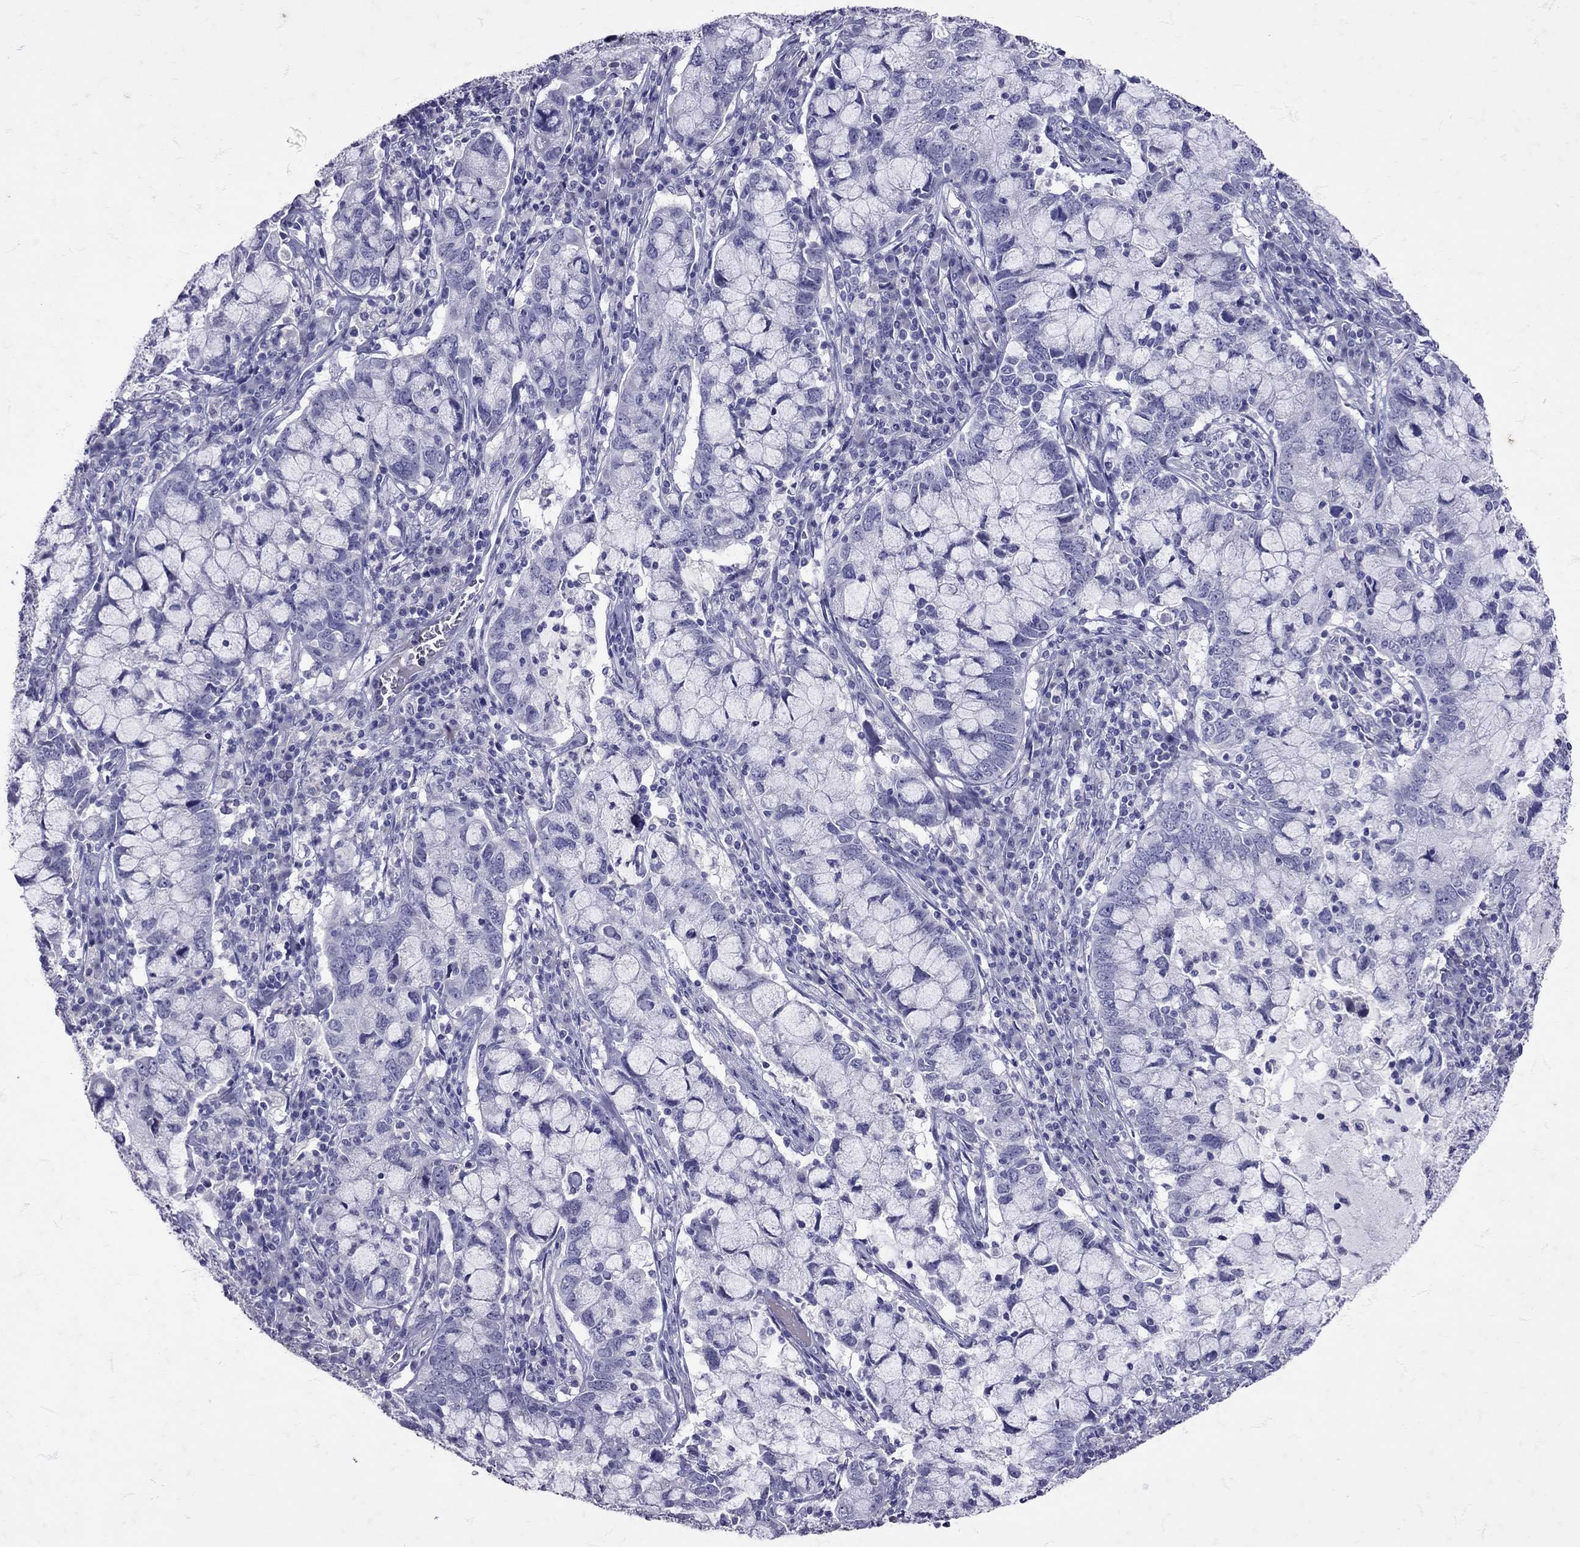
{"staining": {"intensity": "negative", "quantity": "none", "location": "none"}, "tissue": "cervical cancer", "cell_type": "Tumor cells", "image_type": "cancer", "snomed": [{"axis": "morphology", "description": "Adenocarcinoma, NOS"}, {"axis": "topography", "description": "Cervix"}], "caption": "An immunohistochemistry (IHC) histopathology image of cervical cancer is shown. There is no staining in tumor cells of cervical cancer. (DAB immunohistochemistry (IHC) with hematoxylin counter stain).", "gene": "SST", "patient": {"sex": "female", "age": 40}}